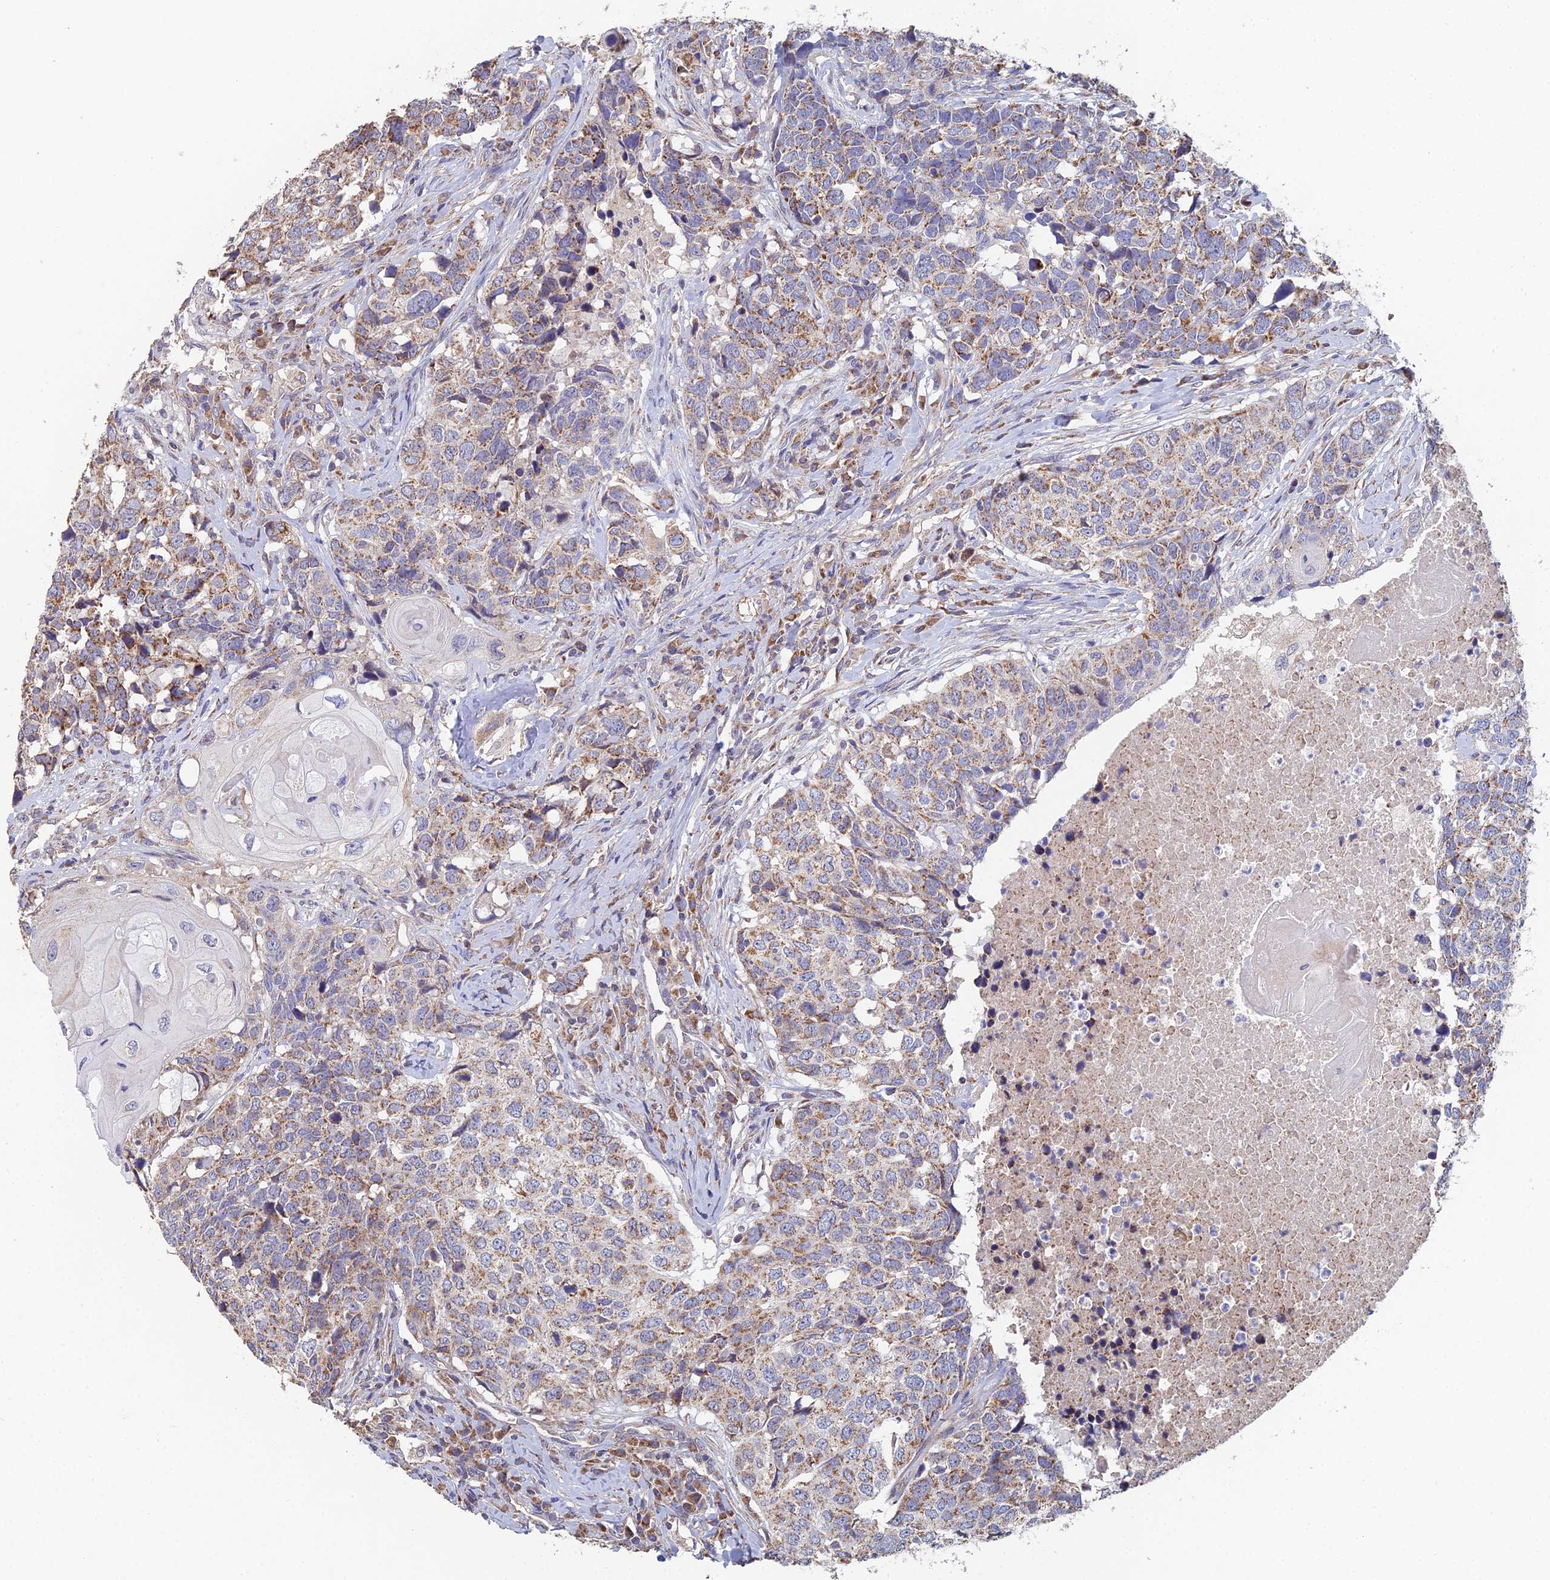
{"staining": {"intensity": "moderate", "quantity": ">75%", "location": "cytoplasmic/membranous"}, "tissue": "head and neck cancer", "cell_type": "Tumor cells", "image_type": "cancer", "snomed": [{"axis": "morphology", "description": "Squamous cell carcinoma, NOS"}, {"axis": "topography", "description": "Head-Neck"}], "caption": "This photomicrograph displays head and neck cancer (squamous cell carcinoma) stained with immunohistochemistry (IHC) to label a protein in brown. The cytoplasmic/membranous of tumor cells show moderate positivity for the protein. Nuclei are counter-stained blue.", "gene": "ECSIT", "patient": {"sex": "male", "age": 66}}